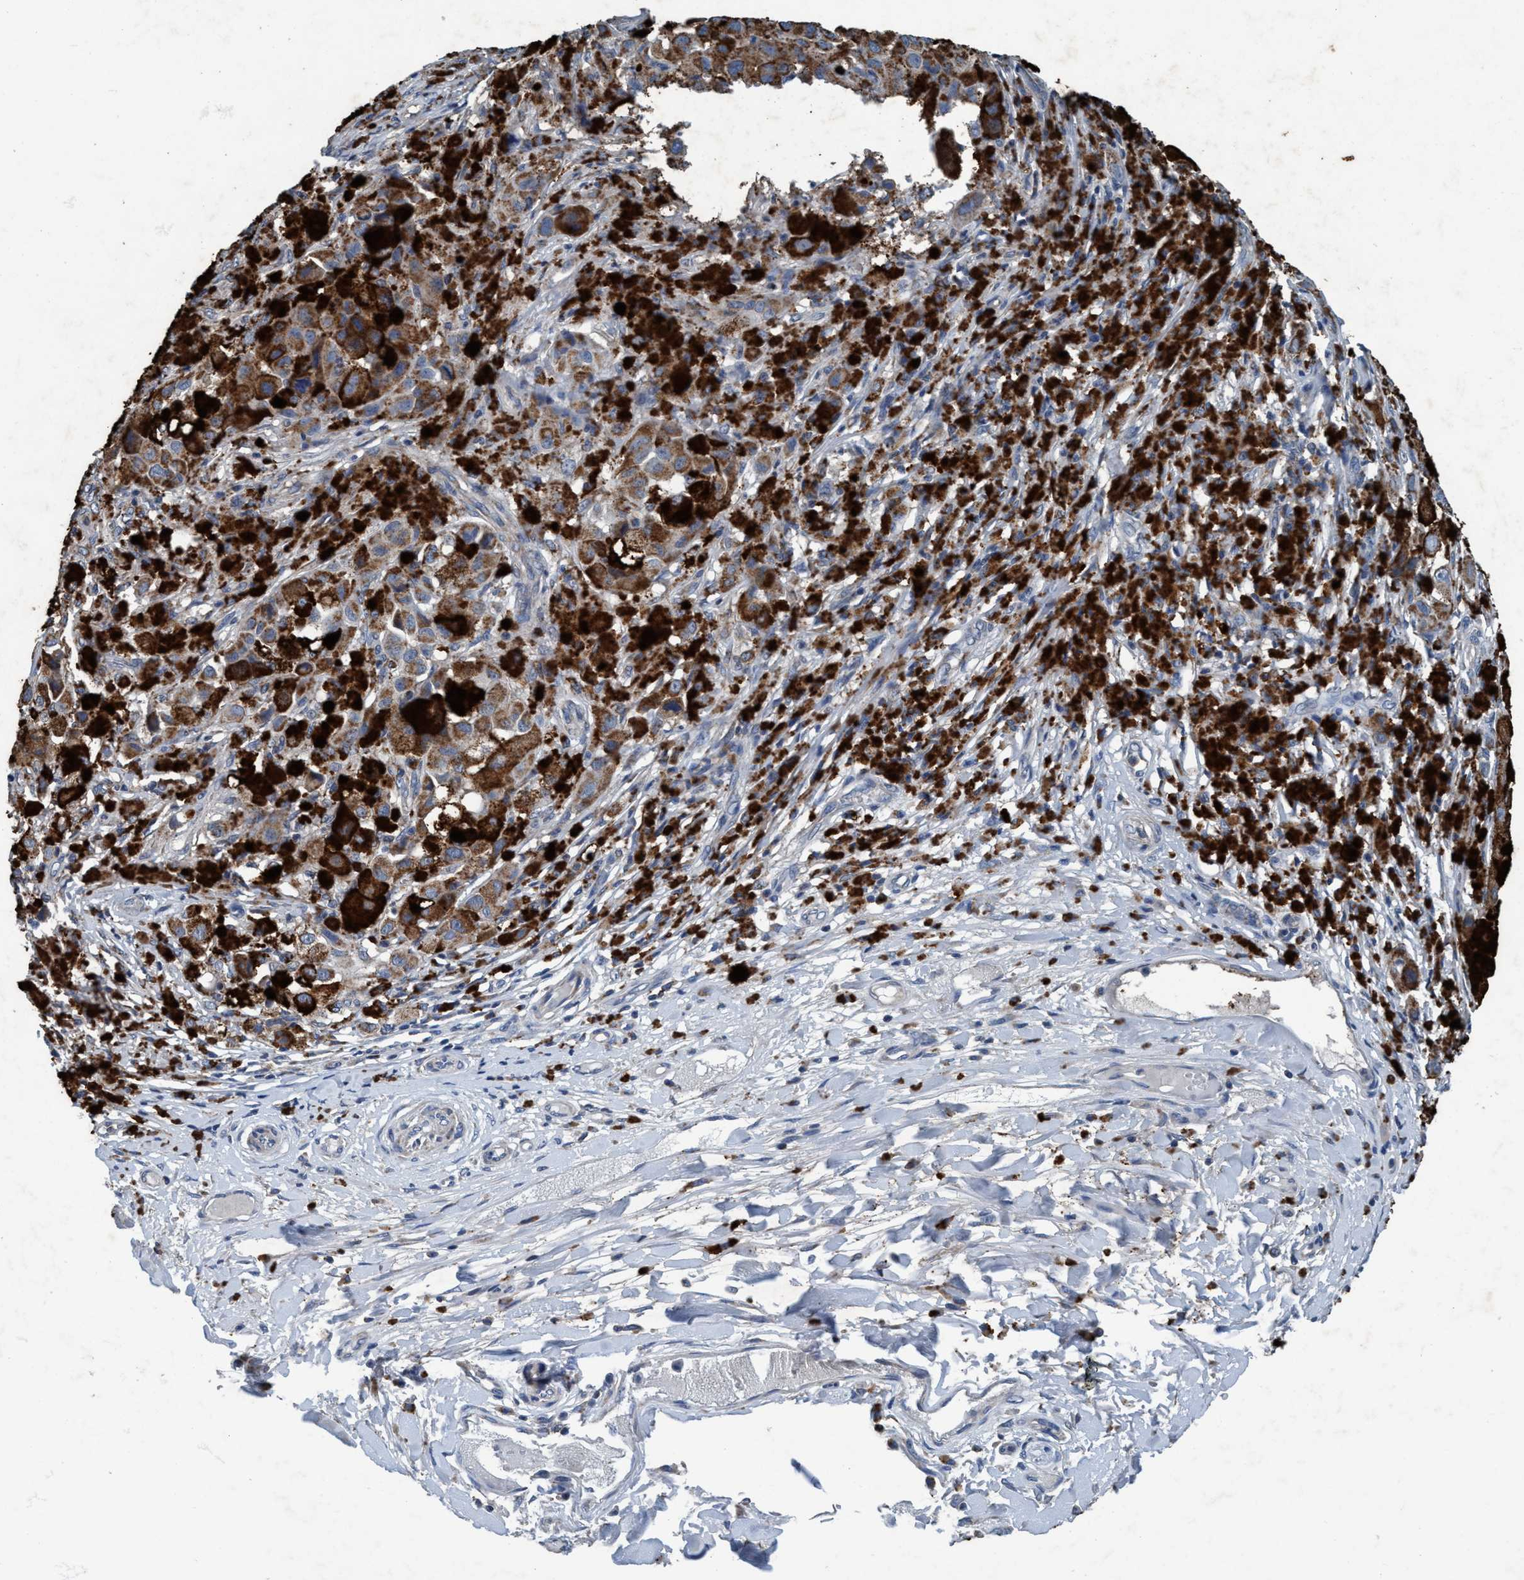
{"staining": {"intensity": "moderate", "quantity": ">75%", "location": "cytoplasmic/membranous"}, "tissue": "melanoma", "cell_type": "Tumor cells", "image_type": "cancer", "snomed": [{"axis": "morphology", "description": "Malignant melanoma, NOS"}, {"axis": "topography", "description": "Skin"}], "caption": "A high-resolution histopathology image shows IHC staining of malignant melanoma, which exhibits moderate cytoplasmic/membranous positivity in about >75% of tumor cells.", "gene": "ANKFN1", "patient": {"sex": "male", "age": 96}}